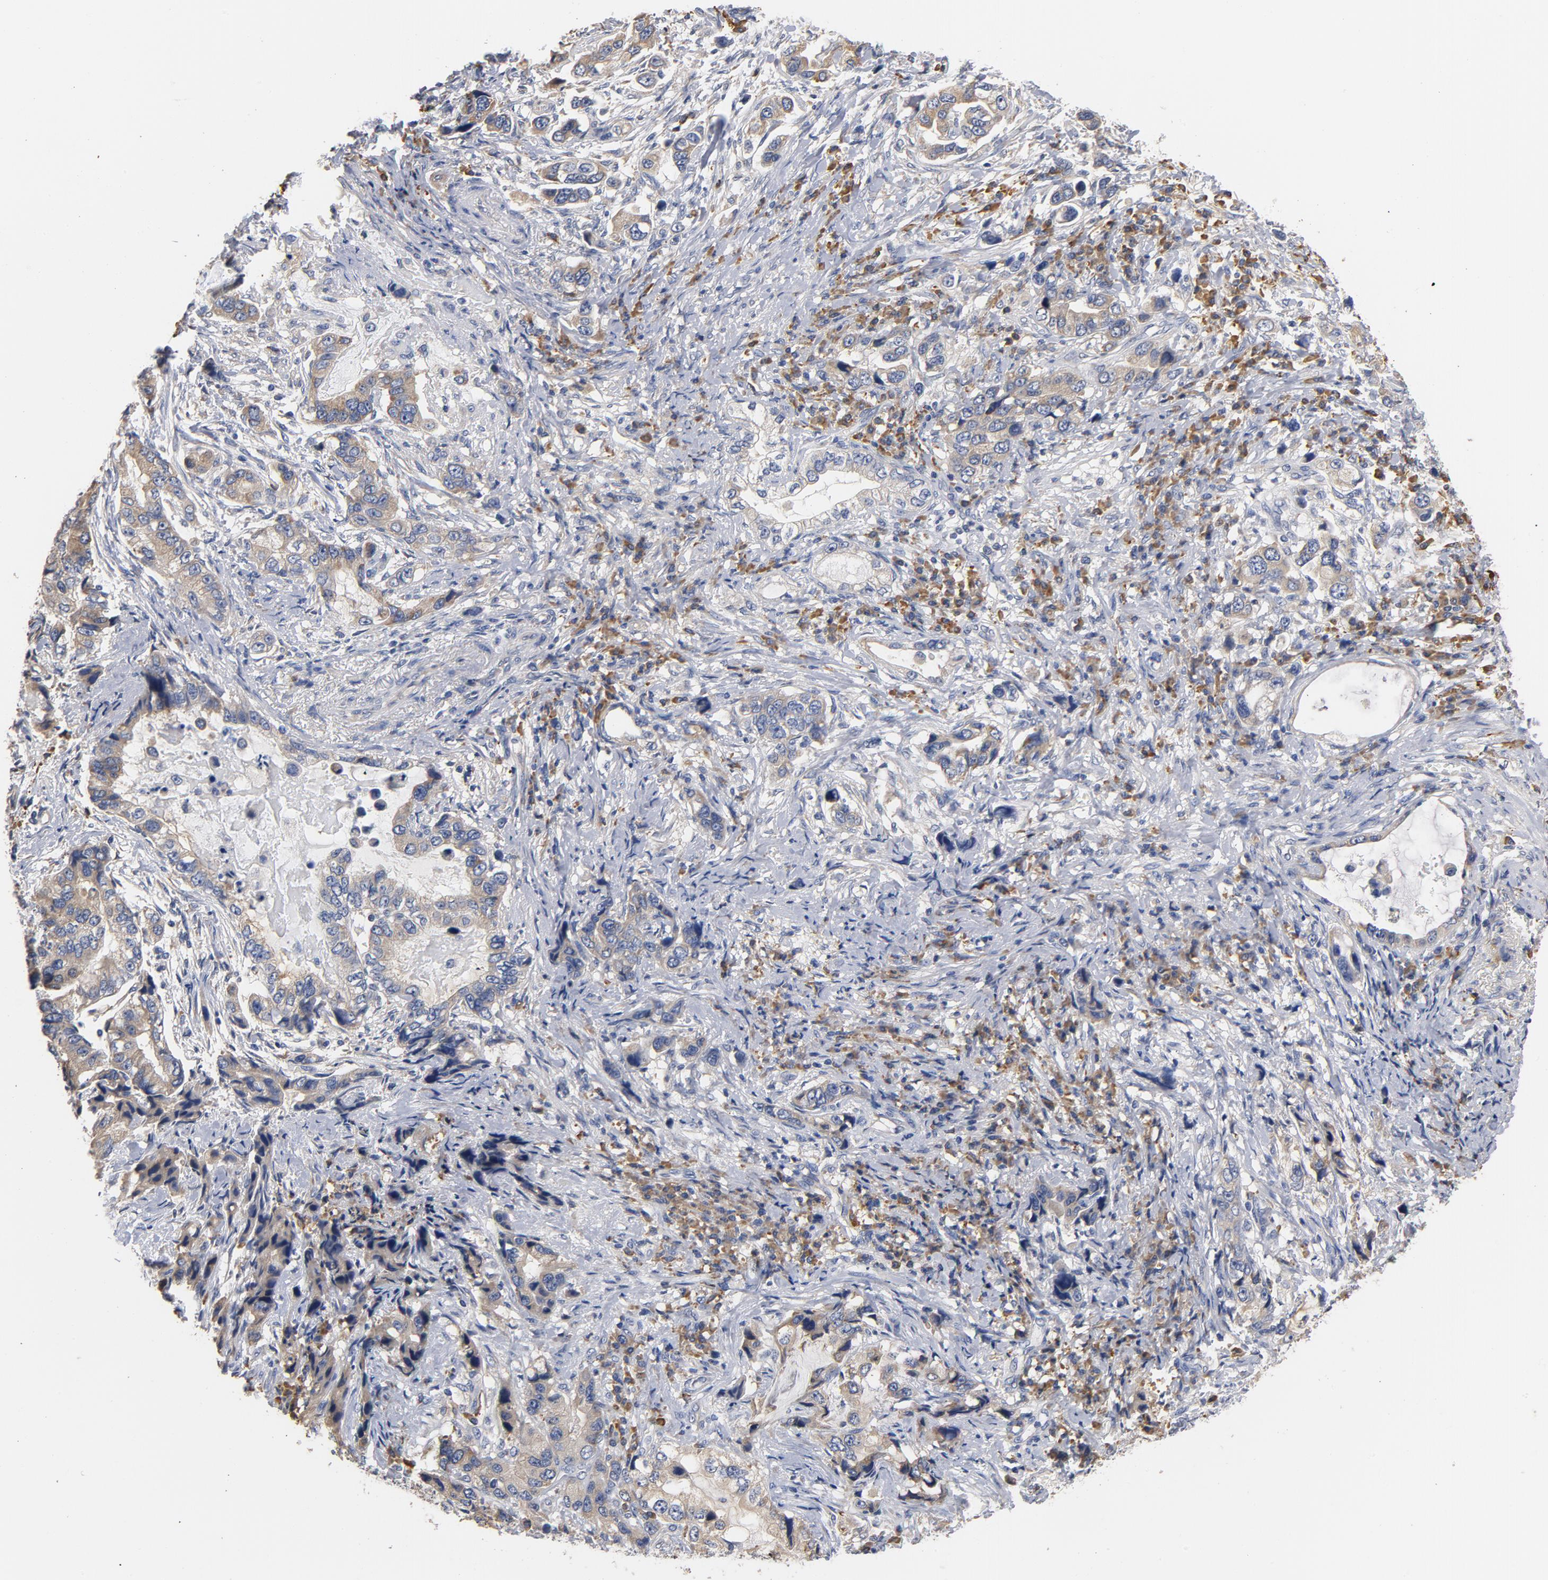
{"staining": {"intensity": "weak", "quantity": ">75%", "location": "cytoplasmic/membranous"}, "tissue": "stomach cancer", "cell_type": "Tumor cells", "image_type": "cancer", "snomed": [{"axis": "morphology", "description": "Adenocarcinoma, NOS"}, {"axis": "topography", "description": "Stomach, lower"}], "caption": "A brown stain labels weak cytoplasmic/membranous positivity of a protein in stomach cancer tumor cells.", "gene": "TLR4", "patient": {"sex": "female", "age": 93}}